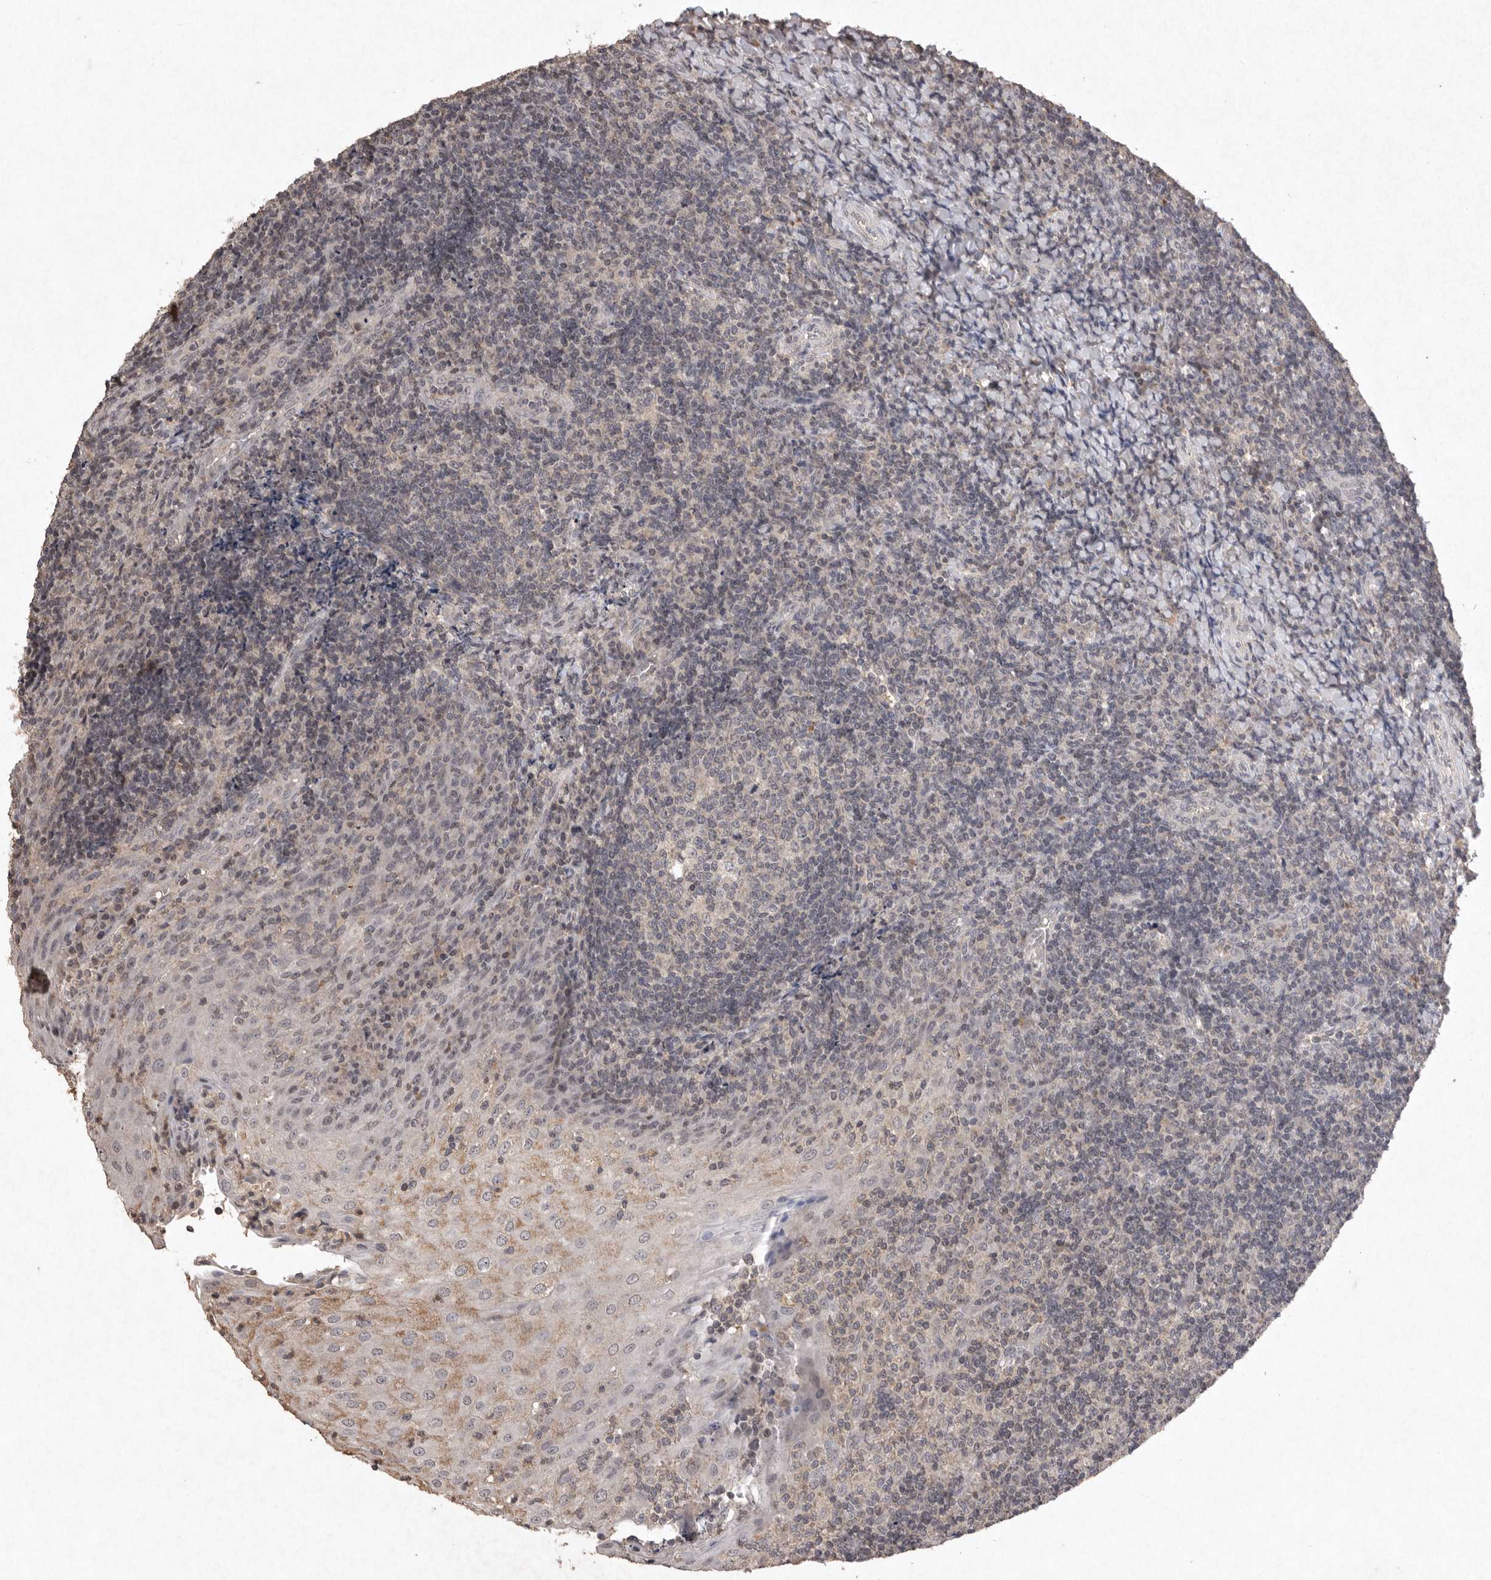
{"staining": {"intensity": "negative", "quantity": "none", "location": "none"}, "tissue": "tonsil", "cell_type": "Germinal center cells", "image_type": "normal", "snomed": [{"axis": "morphology", "description": "Normal tissue, NOS"}, {"axis": "topography", "description": "Tonsil"}], "caption": "Histopathology image shows no significant protein expression in germinal center cells of benign tonsil.", "gene": "APLNR", "patient": {"sex": "female", "age": 19}}